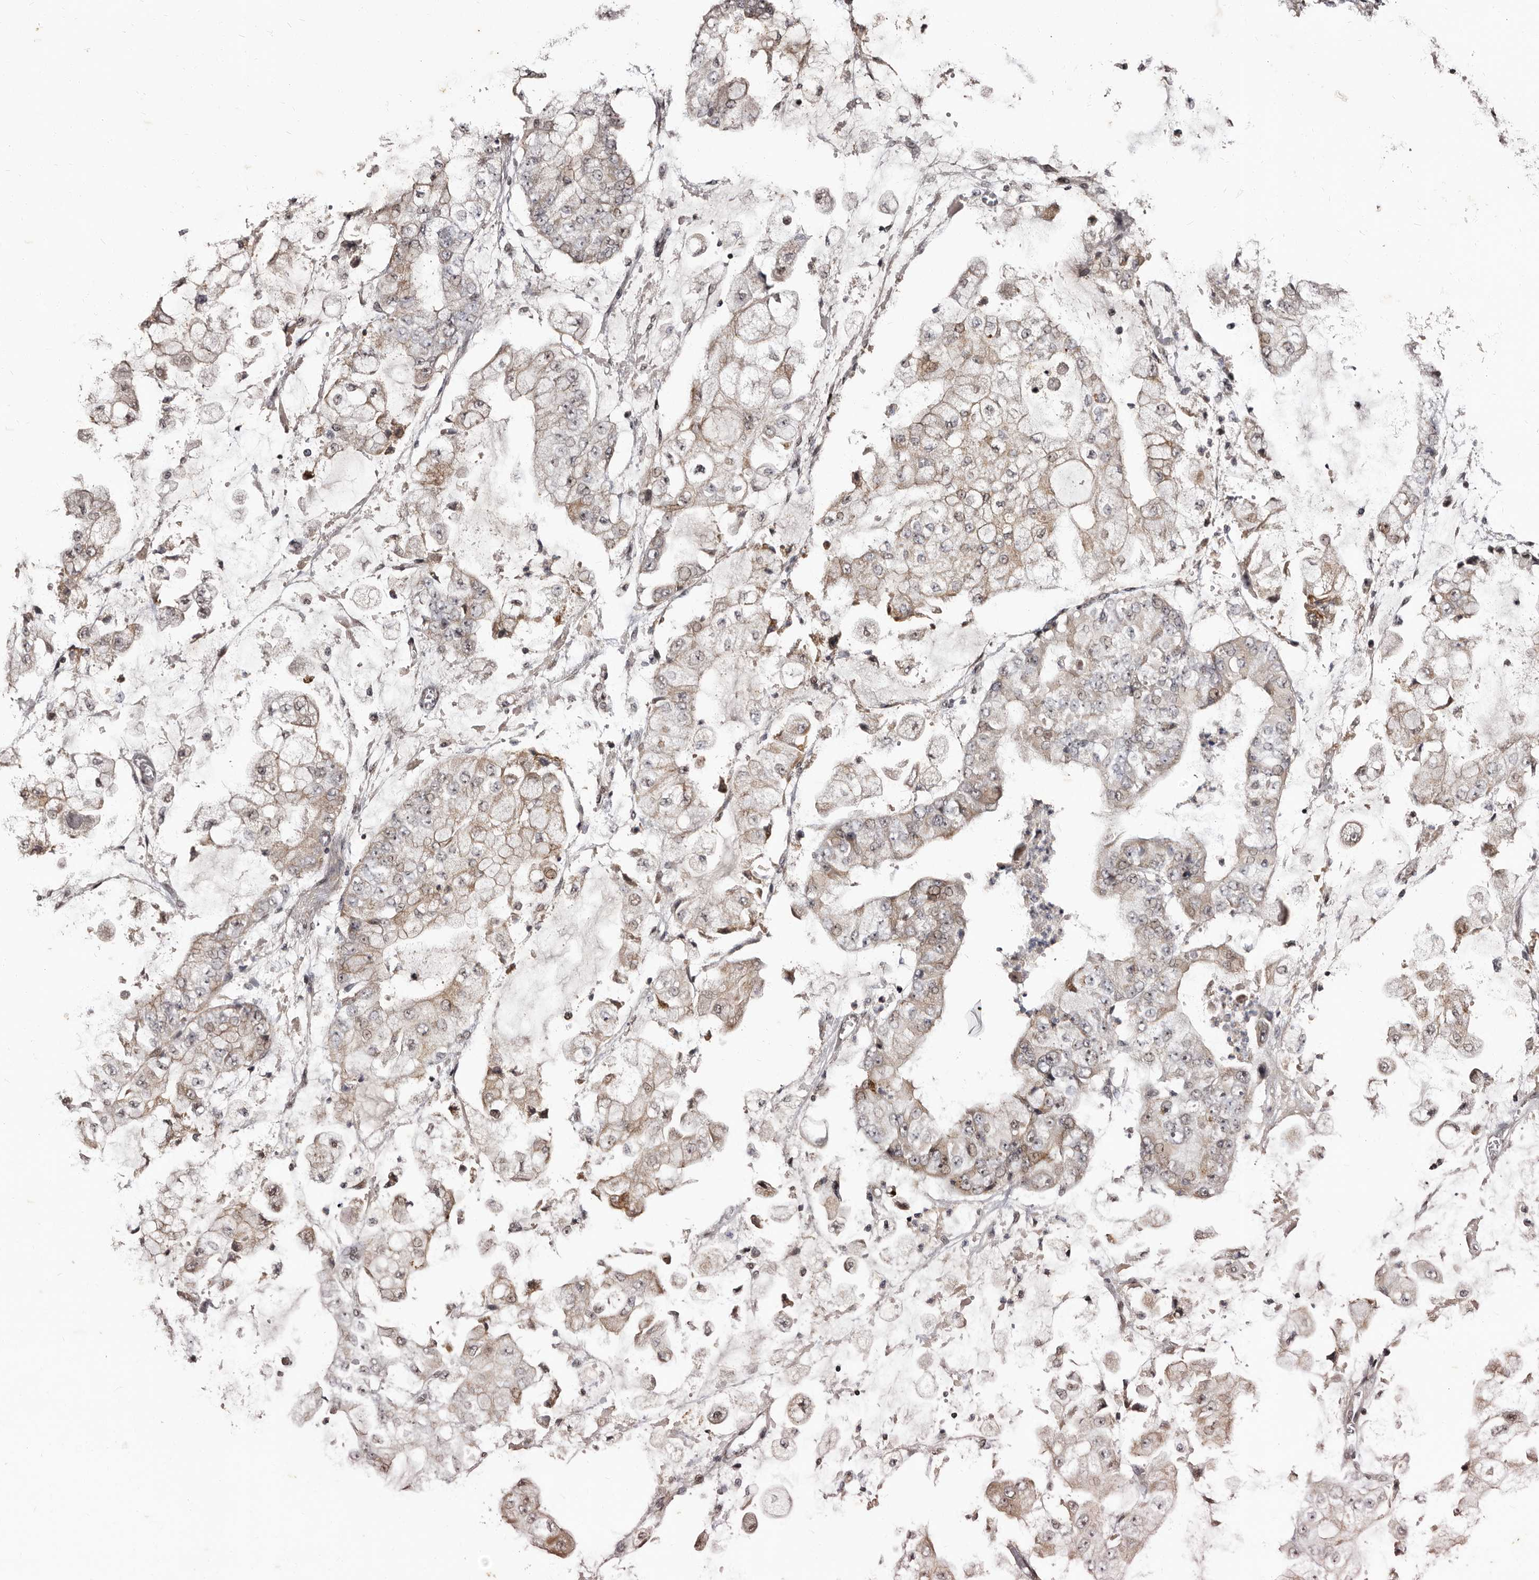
{"staining": {"intensity": "weak", "quantity": "25%-75%", "location": "cytoplasmic/membranous"}, "tissue": "stomach cancer", "cell_type": "Tumor cells", "image_type": "cancer", "snomed": [{"axis": "morphology", "description": "Adenocarcinoma, NOS"}, {"axis": "topography", "description": "Stomach"}], "caption": "Brown immunohistochemical staining in stomach adenocarcinoma demonstrates weak cytoplasmic/membranous positivity in approximately 25%-75% of tumor cells.", "gene": "TBC1D22B", "patient": {"sex": "male", "age": 76}}